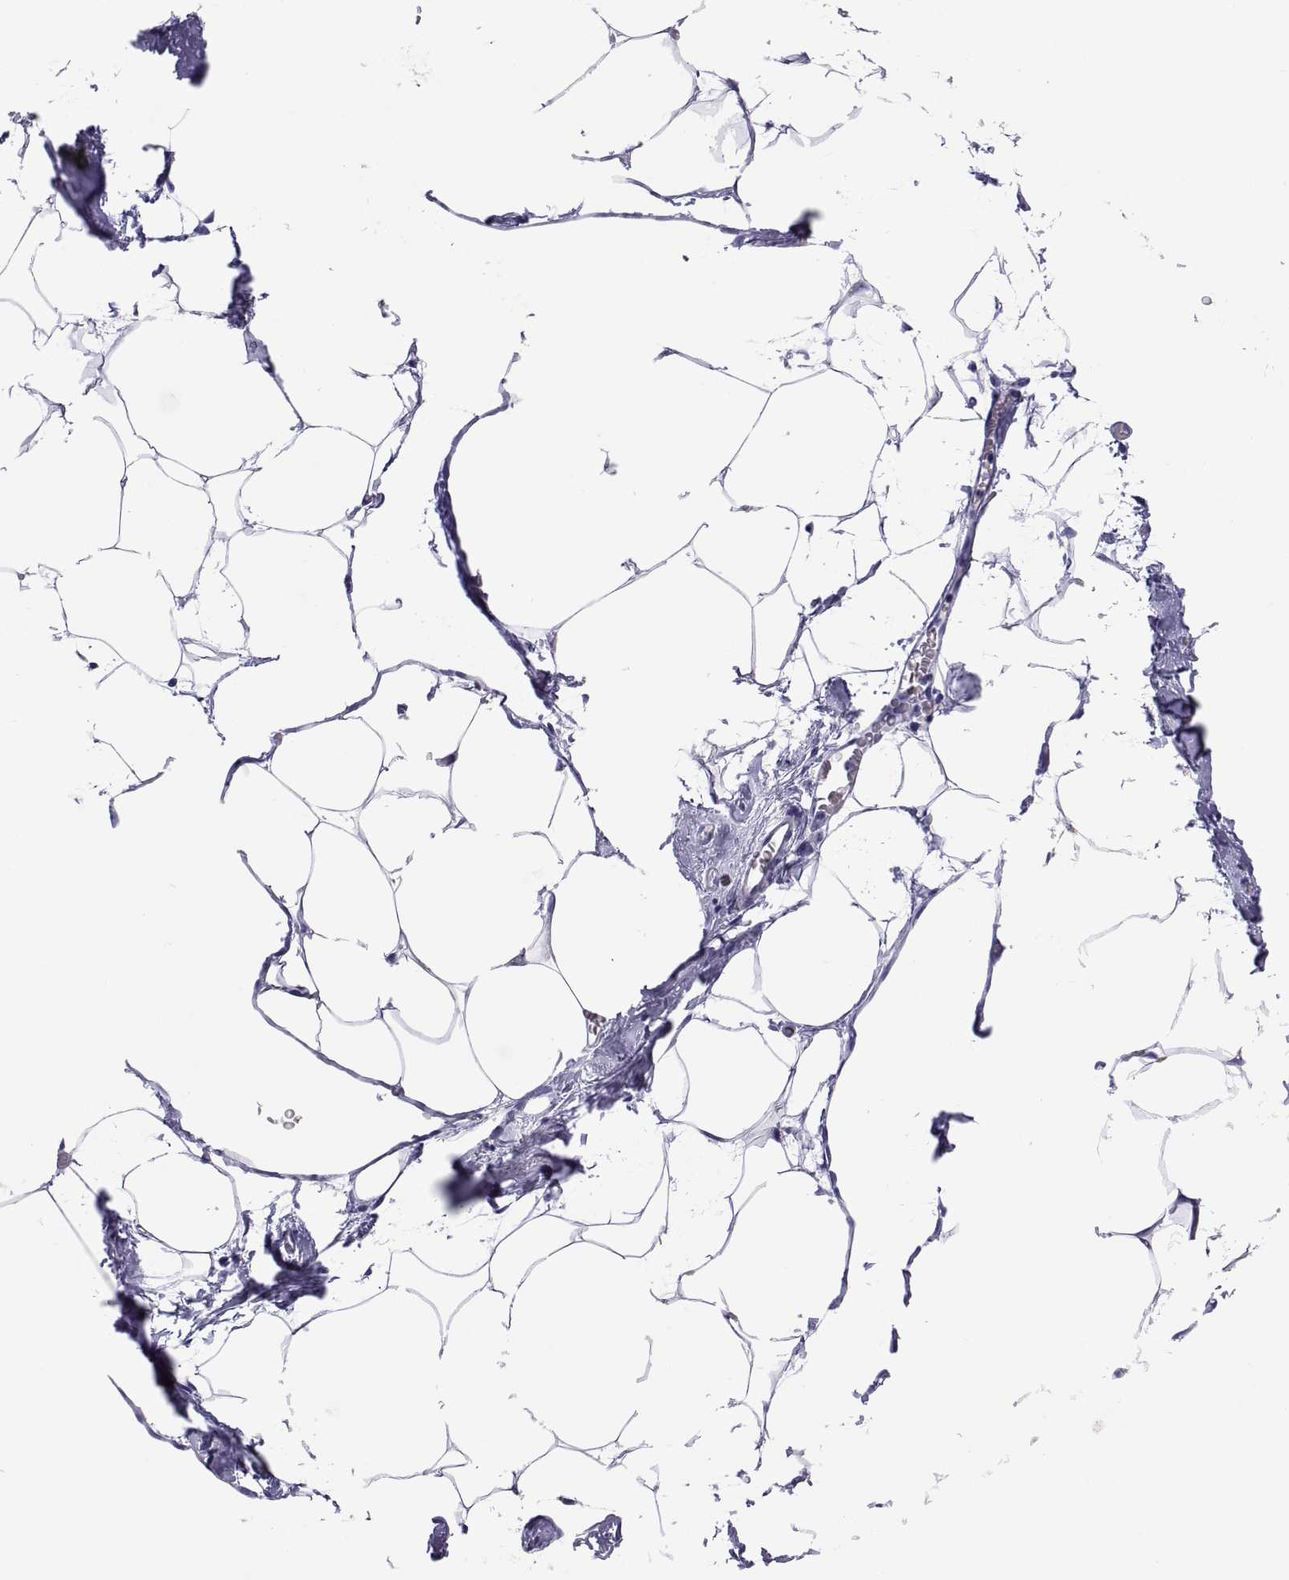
{"staining": {"intensity": "negative", "quantity": "none", "location": "none"}, "tissue": "adipose tissue", "cell_type": "Adipocytes", "image_type": "normal", "snomed": [{"axis": "morphology", "description": "Normal tissue, NOS"}, {"axis": "topography", "description": "Adipose tissue"}], "caption": "Immunohistochemistry of unremarkable adipose tissue reveals no staining in adipocytes.", "gene": "CHCT1", "patient": {"sex": "male", "age": 57}}